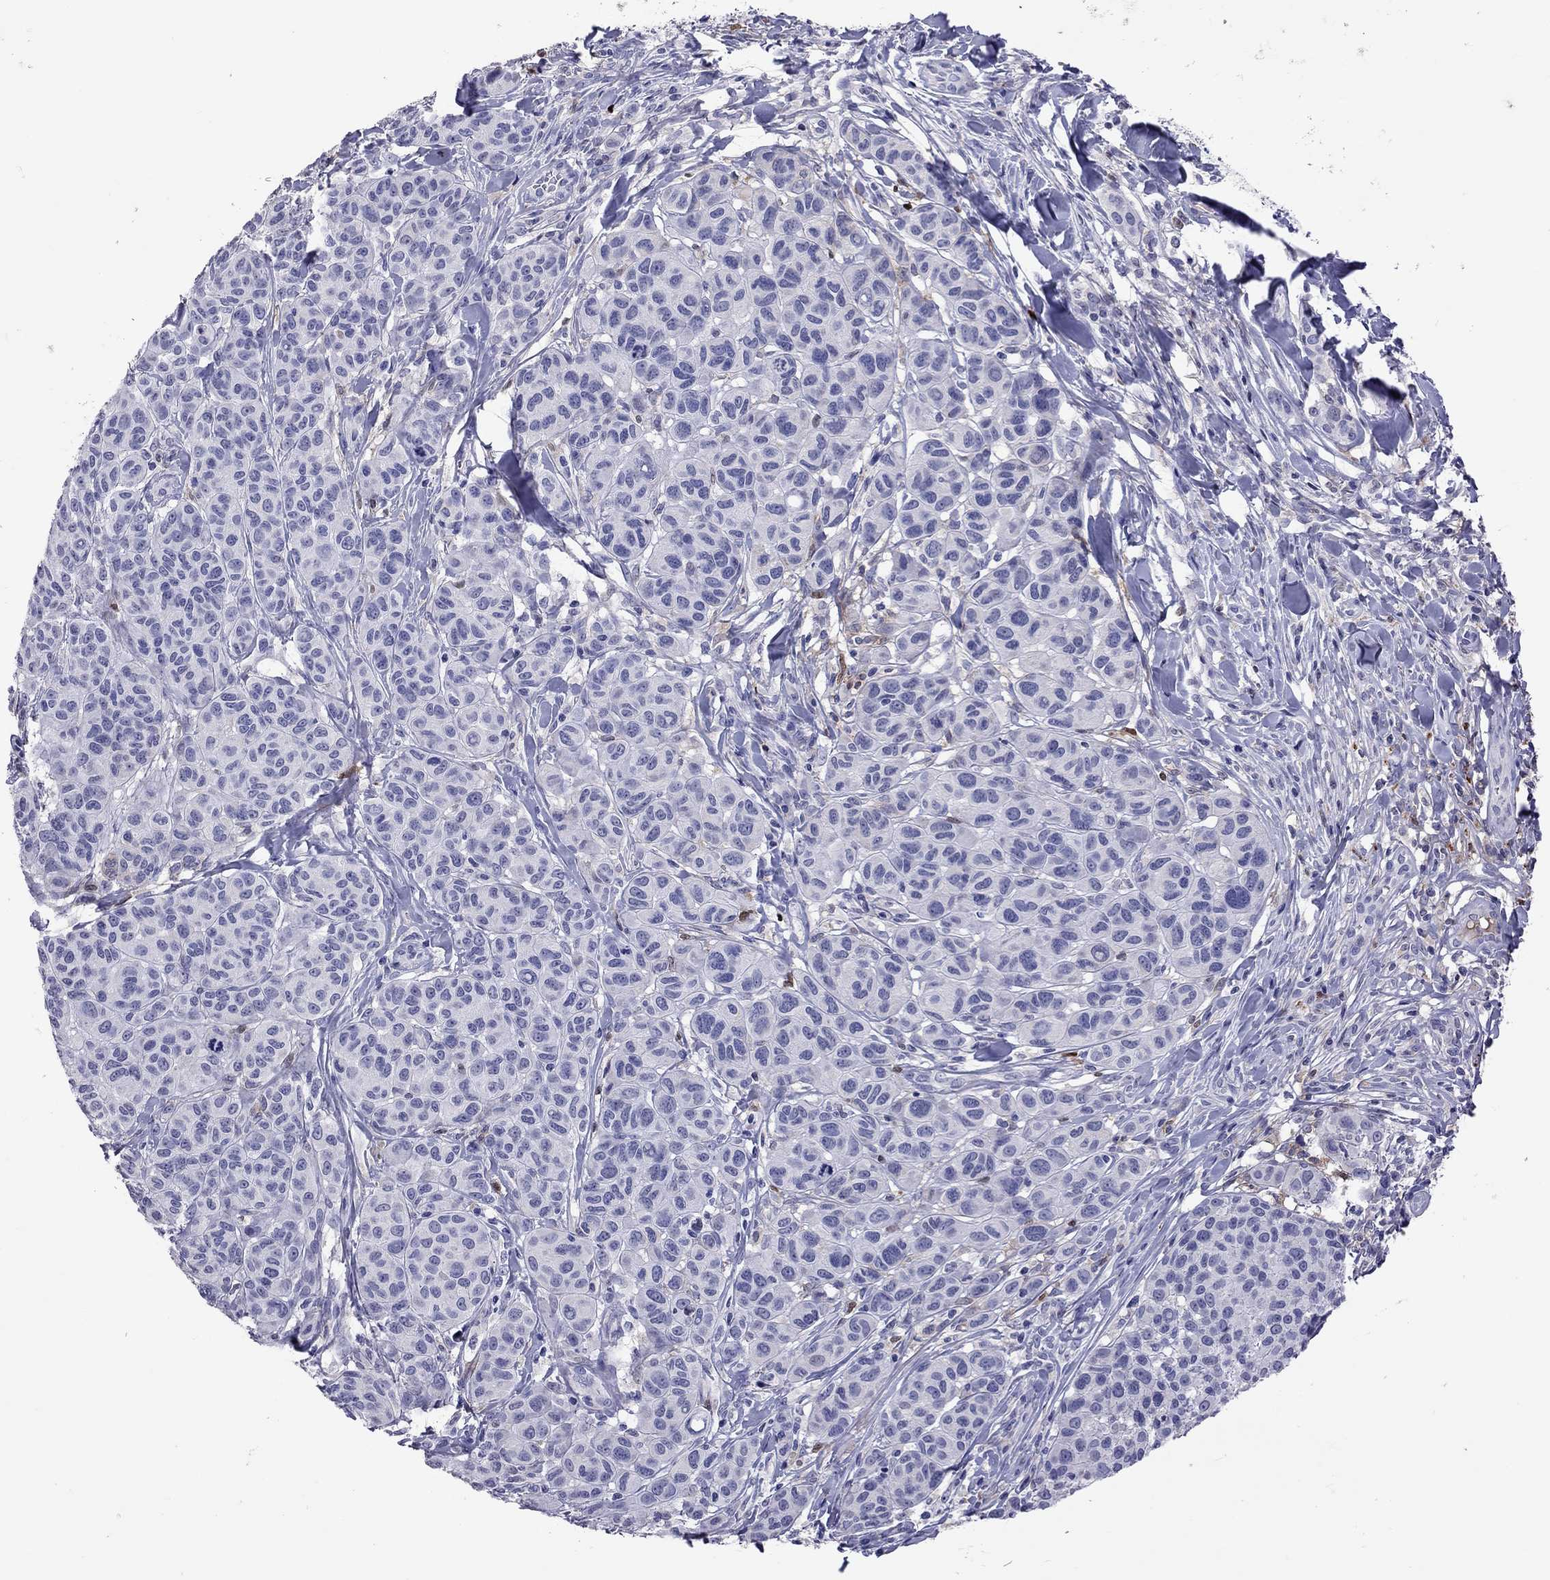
{"staining": {"intensity": "negative", "quantity": "none", "location": "none"}, "tissue": "melanoma", "cell_type": "Tumor cells", "image_type": "cancer", "snomed": [{"axis": "morphology", "description": "Malignant melanoma, NOS"}, {"axis": "topography", "description": "Skin"}], "caption": "There is no significant expression in tumor cells of melanoma.", "gene": "SERPINA3", "patient": {"sex": "male", "age": 79}}